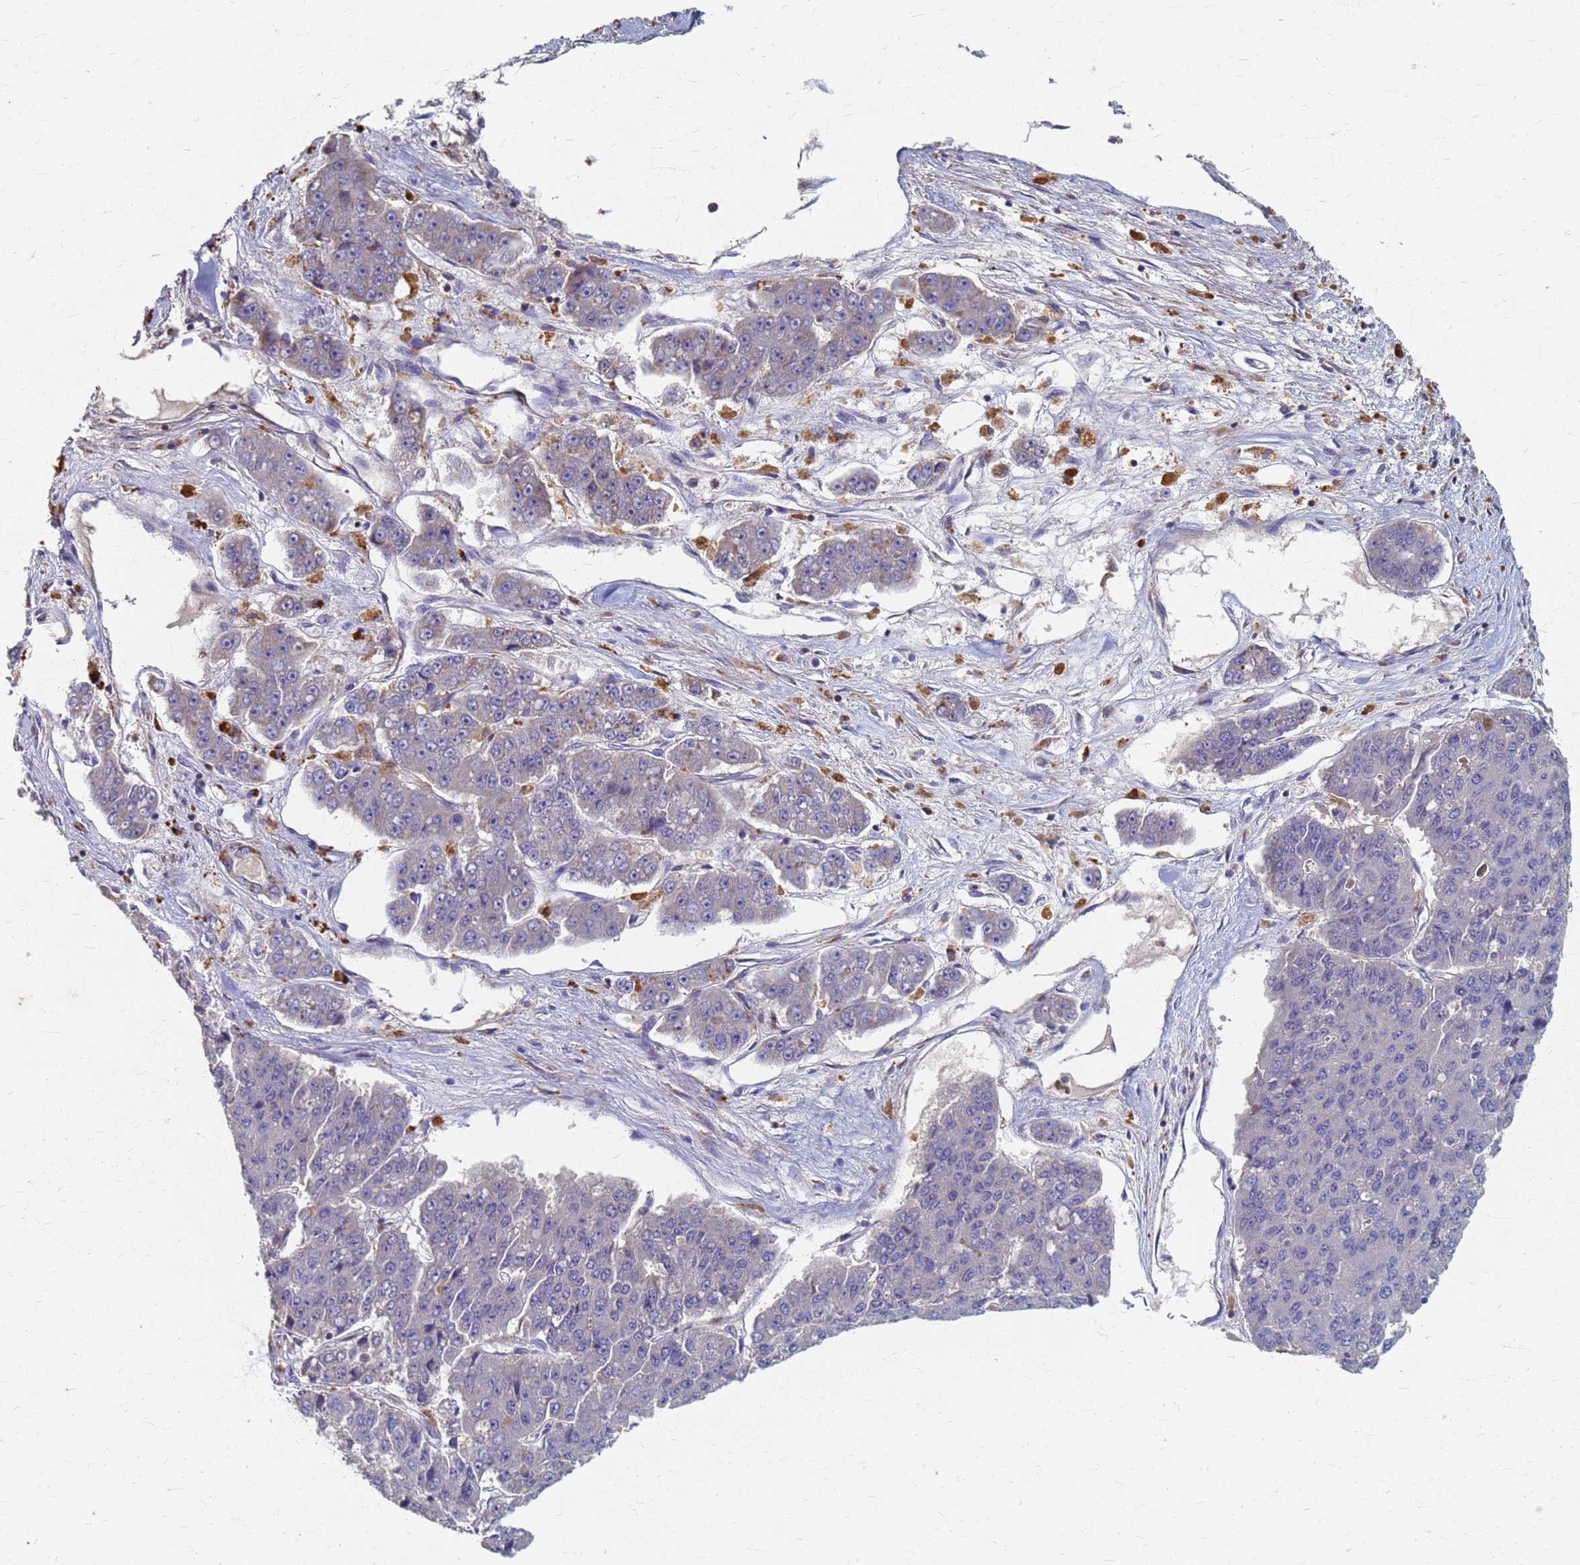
{"staining": {"intensity": "negative", "quantity": "none", "location": "none"}, "tissue": "pancreatic cancer", "cell_type": "Tumor cells", "image_type": "cancer", "snomed": [{"axis": "morphology", "description": "Adenocarcinoma, NOS"}, {"axis": "topography", "description": "Pancreas"}], "caption": "The histopathology image reveals no significant positivity in tumor cells of pancreatic cancer (adenocarcinoma). Nuclei are stained in blue.", "gene": "KRCC1", "patient": {"sex": "male", "age": 50}}